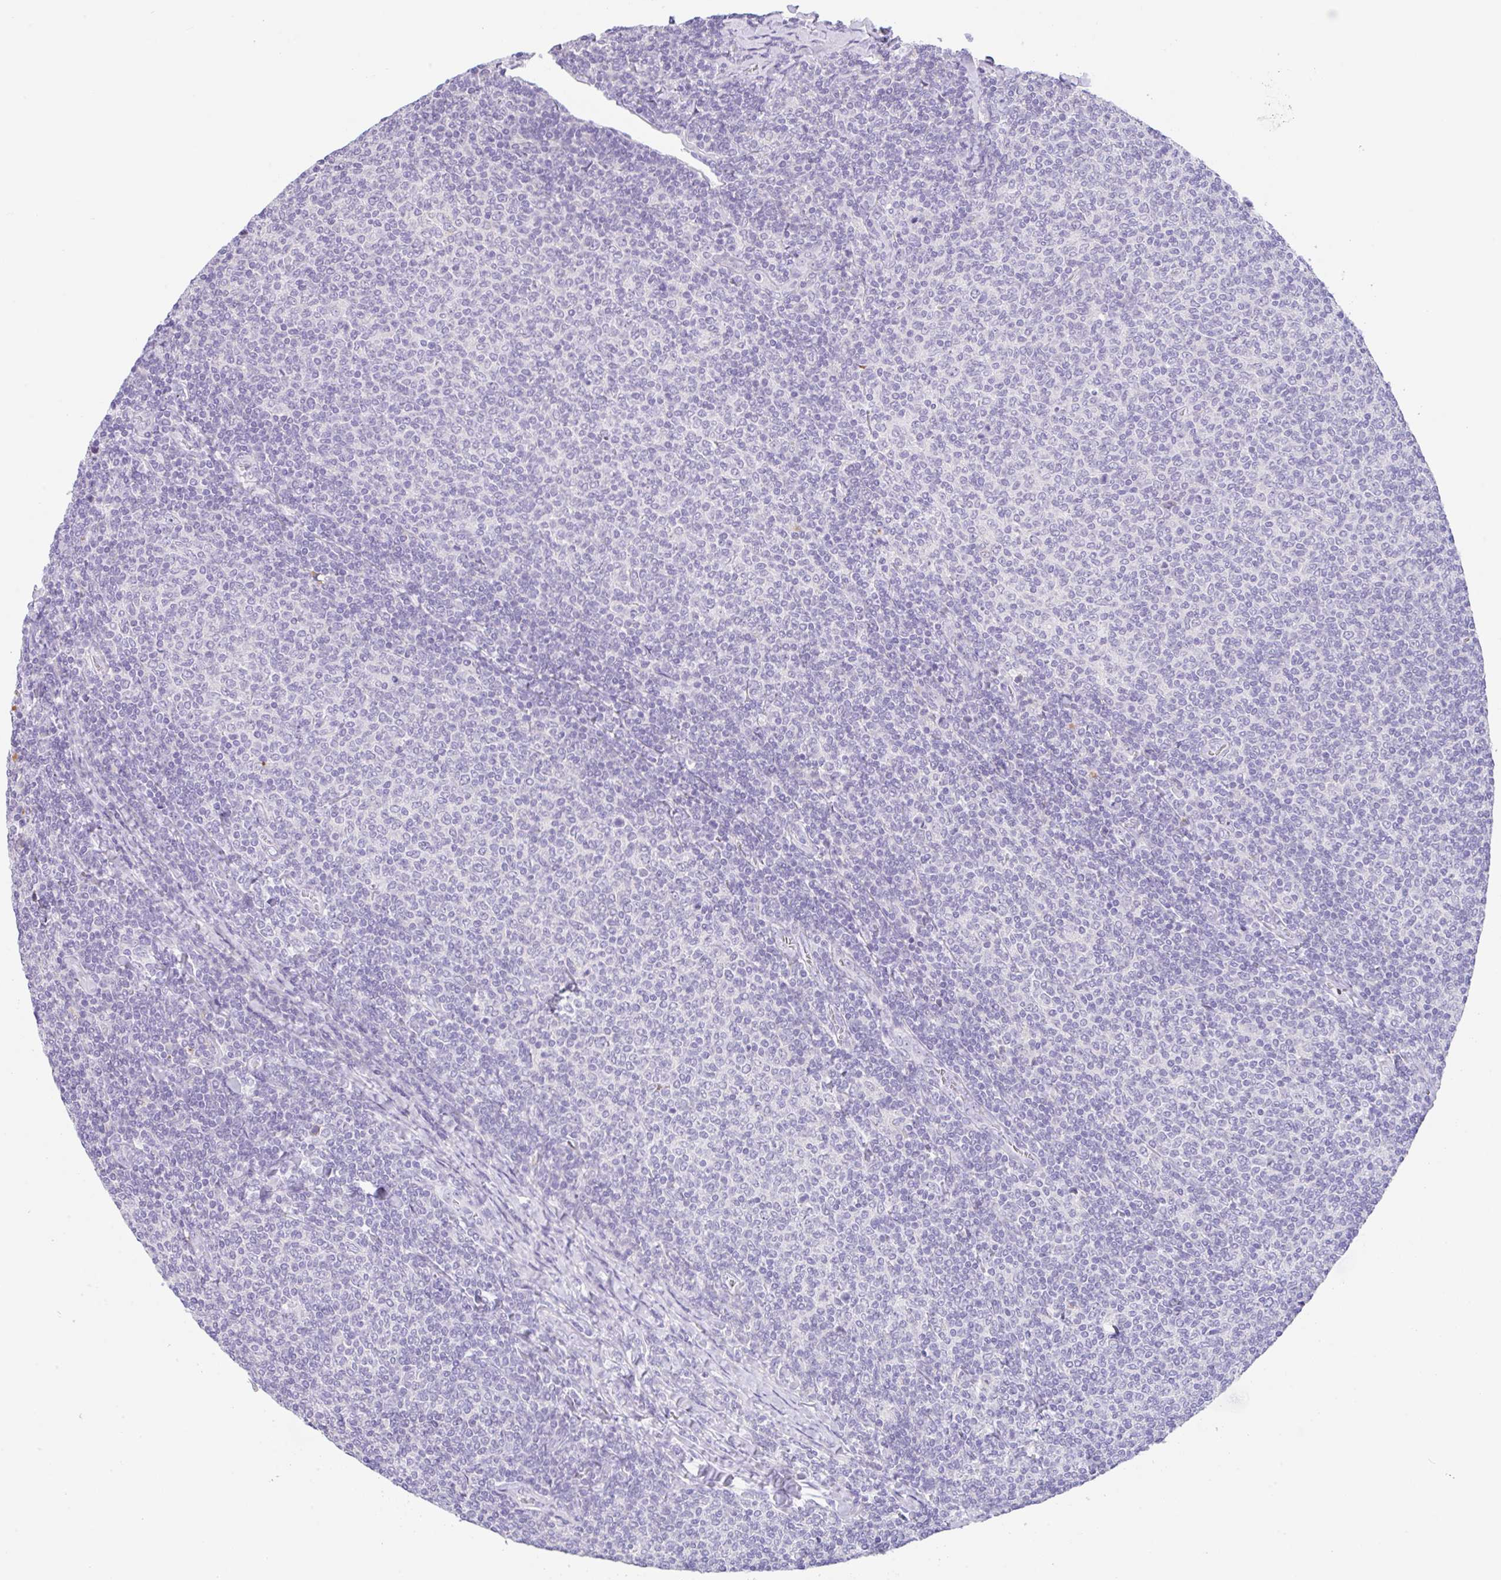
{"staining": {"intensity": "negative", "quantity": "none", "location": "none"}, "tissue": "lymphoma", "cell_type": "Tumor cells", "image_type": "cancer", "snomed": [{"axis": "morphology", "description": "Malignant lymphoma, non-Hodgkin's type, Low grade"}, {"axis": "topography", "description": "Lymph node"}], "caption": "Immunohistochemistry (IHC) photomicrograph of neoplastic tissue: human lymphoma stained with DAB (3,3'-diaminobenzidine) exhibits no significant protein expression in tumor cells.", "gene": "TRAF4", "patient": {"sex": "male", "age": 52}}